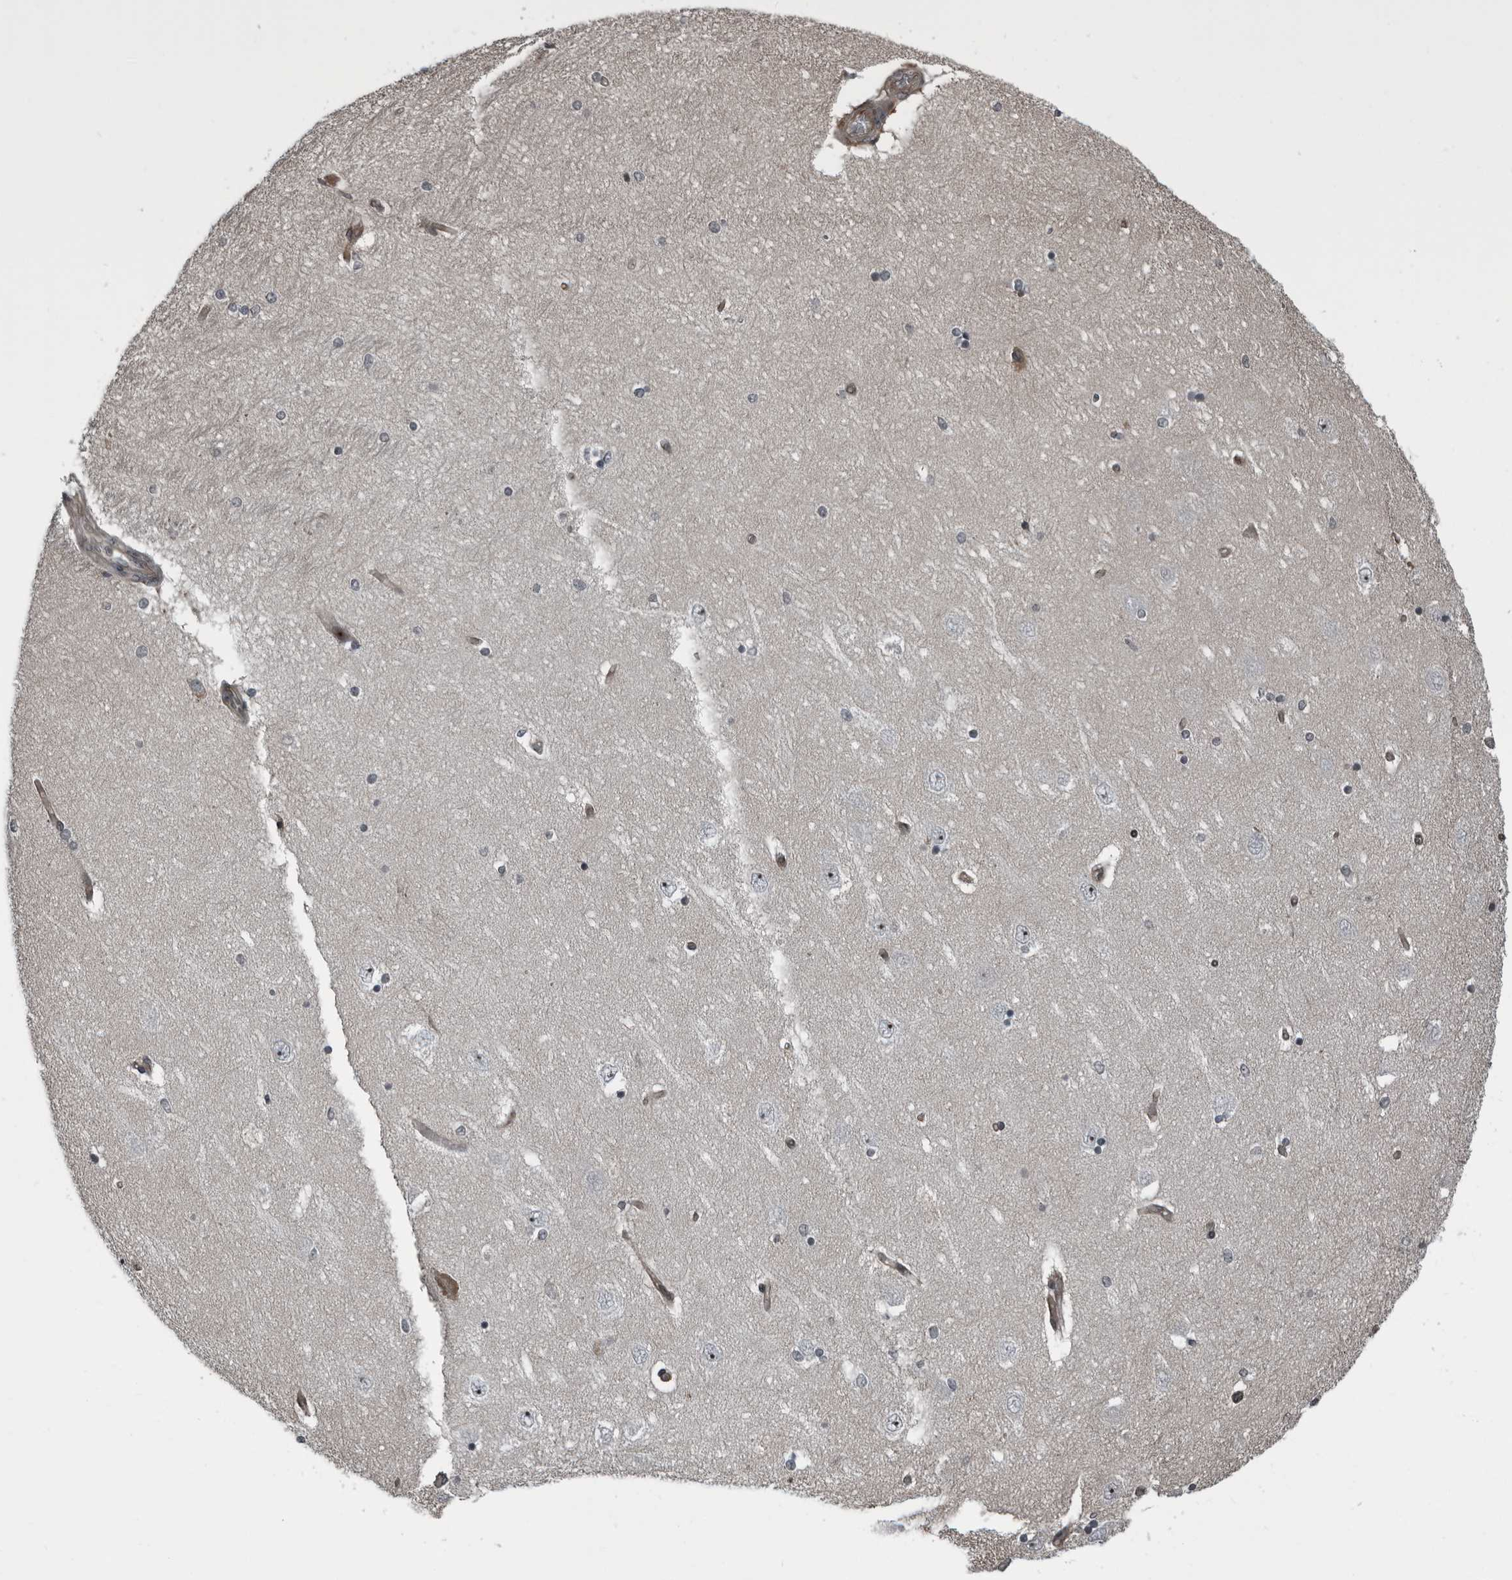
{"staining": {"intensity": "negative", "quantity": "none", "location": "none"}, "tissue": "hippocampus", "cell_type": "Glial cells", "image_type": "normal", "snomed": [{"axis": "morphology", "description": "Normal tissue, NOS"}, {"axis": "topography", "description": "Hippocampus"}], "caption": "The IHC photomicrograph has no significant positivity in glial cells of hippocampus. Nuclei are stained in blue.", "gene": "FAM102B", "patient": {"sex": "female", "age": 54}}